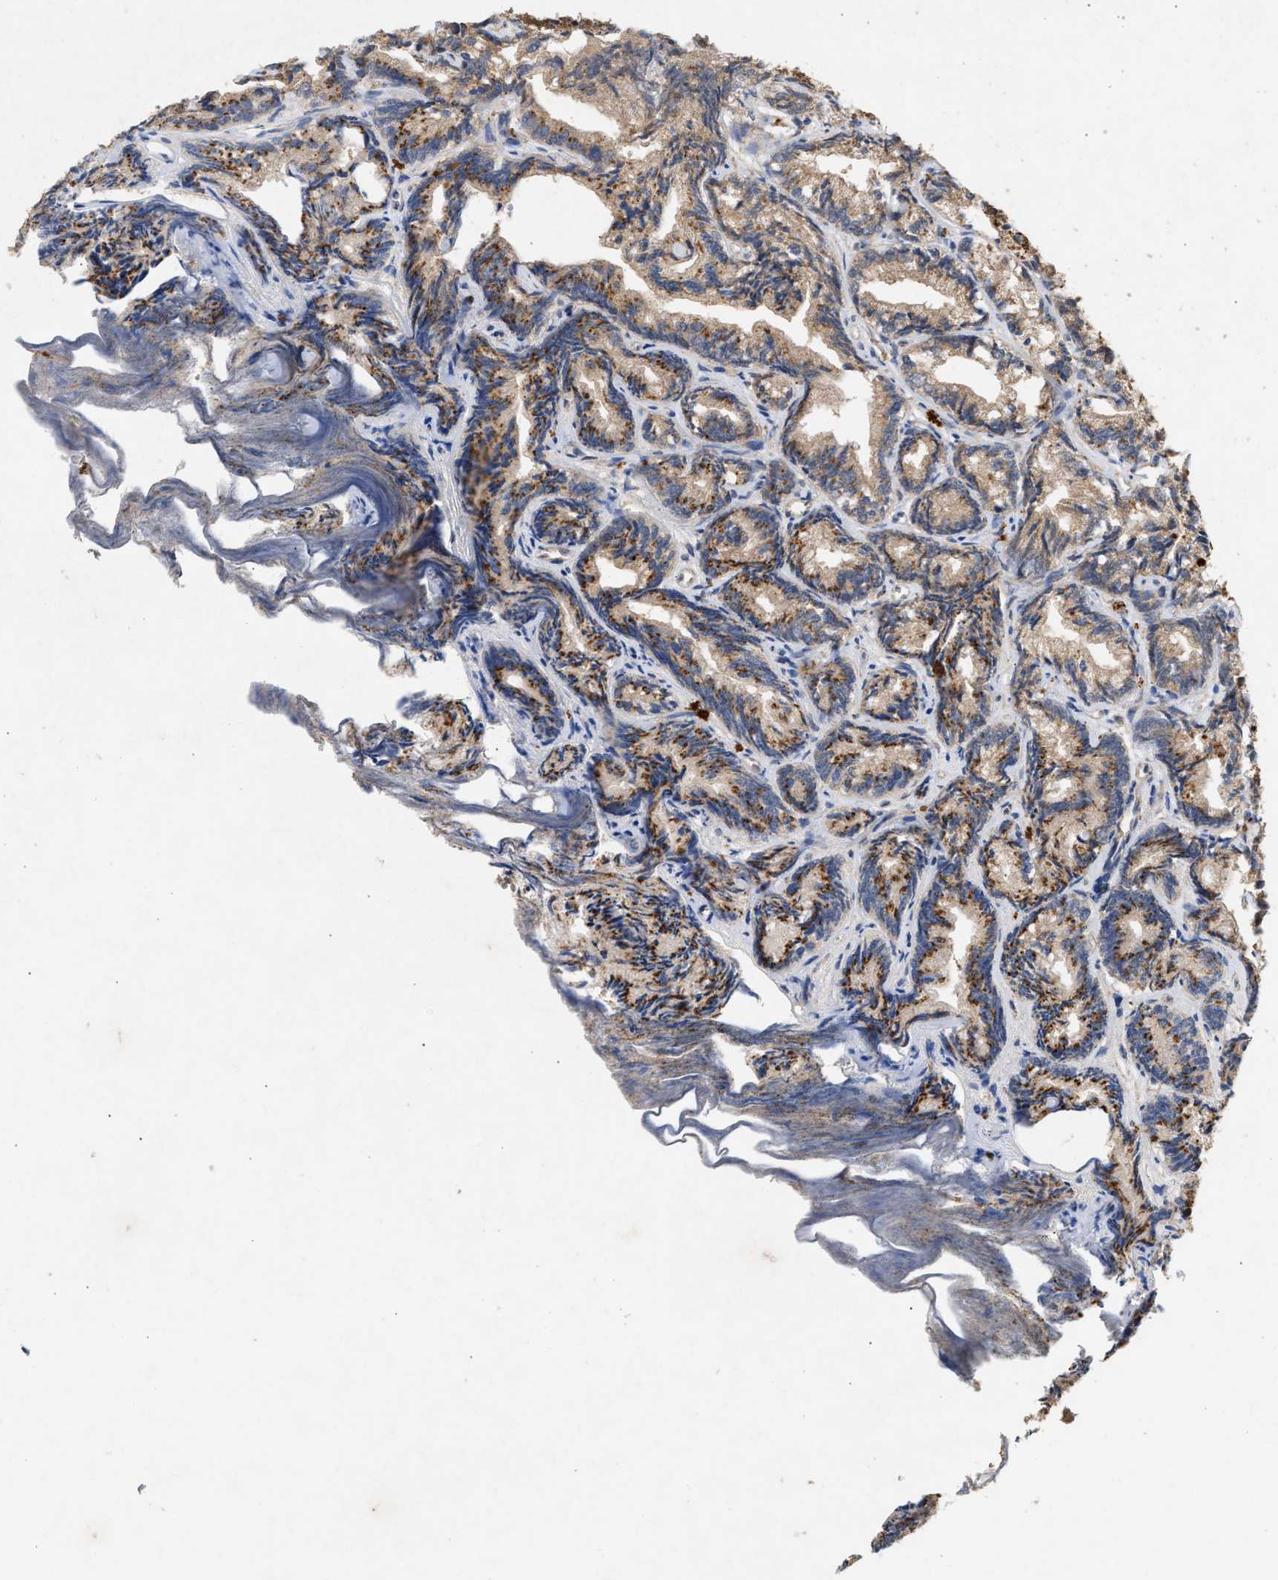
{"staining": {"intensity": "strong", "quantity": ">75%", "location": "cytoplasmic/membranous"}, "tissue": "prostate cancer", "cell_type": "Tumor cells", "image_type": "cancer", "snomed": [{"axis": "morphology", "description": "Adenocarcinoma, Low grade"}, {"axis": "topography", "description": "Prostate"}], "caption": "Immunohistochemistry photomicrograph of human prostate low-grade adenocarcinoma stained for a protein (brown), which displays high levels of strong cytoplasmic/membranous positivity in approximately >75% of tumor cells.", "gene": "FITM1", "patient": {"sex": "male", "age": 89}}